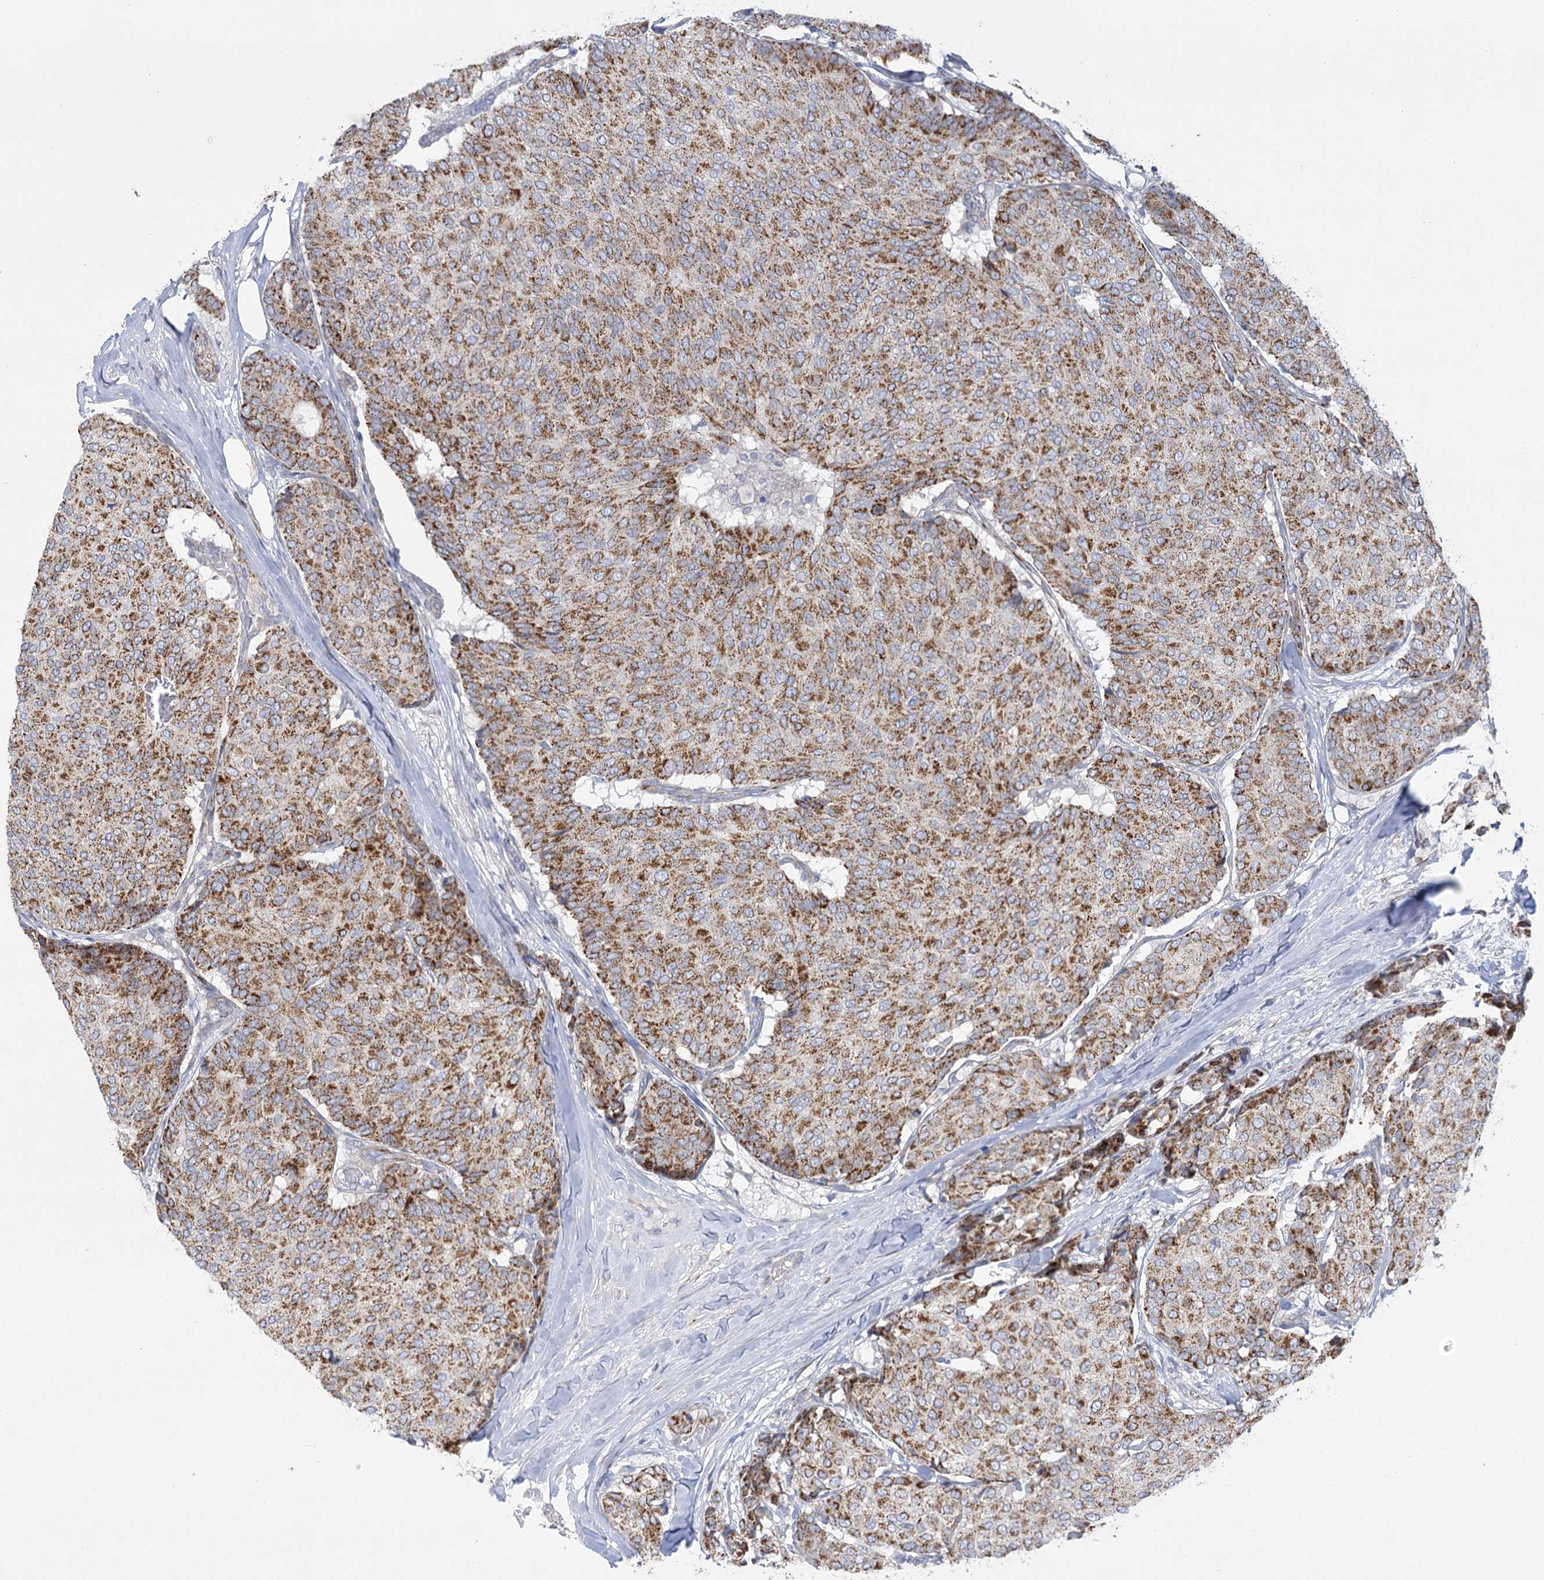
{"staining": {"intensity": "moderate", "quantity": ">75%", "location": "cytoplasmic/membranous"}, "tissue": "breast cancer", "cell_type": "Tumor cells", "image_type": "cancer", "snomed": [{"axis": "morphology", "description": "Duct carcinoma"}, {"axis": "topography", "description": "Breast"}], "caption": "This photomicrograph reveals IHC staining of human breast cancer (invasive ductal carcinoma), with medium moderate cytoplasmic/membranous staining in about >75% of tumor cells.", "gene": "DHTKD1", "patient": {"sex": "female", "age": 75}}